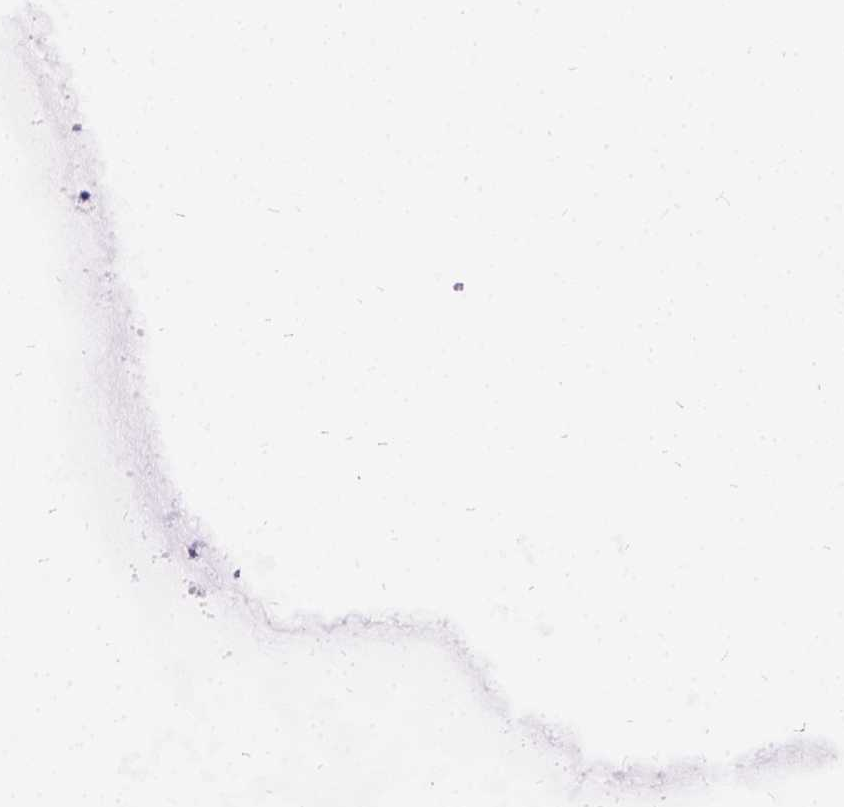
{"staining": {"intensity": "negative", "quantity": "none", "location": "none"}, "tissue": "ovarian cancer", "cell_type": "Tumor cells", "image_type": "cancer", "snomed": [{"axis": "morphology", "description": "Cystadenocarcinoma, mucinous, NOS"}, {"axis": "topography", "description": "Ovary"}], "caption": "High power microscopy histopathology image of an immunohistochemistry photomicrograph of mucinous cystadenocarcinoma (ovarian), revealing no significant staining in tumor cells.", "gene": "PRG2", "patient": {"sex": "female", "age": 41}}